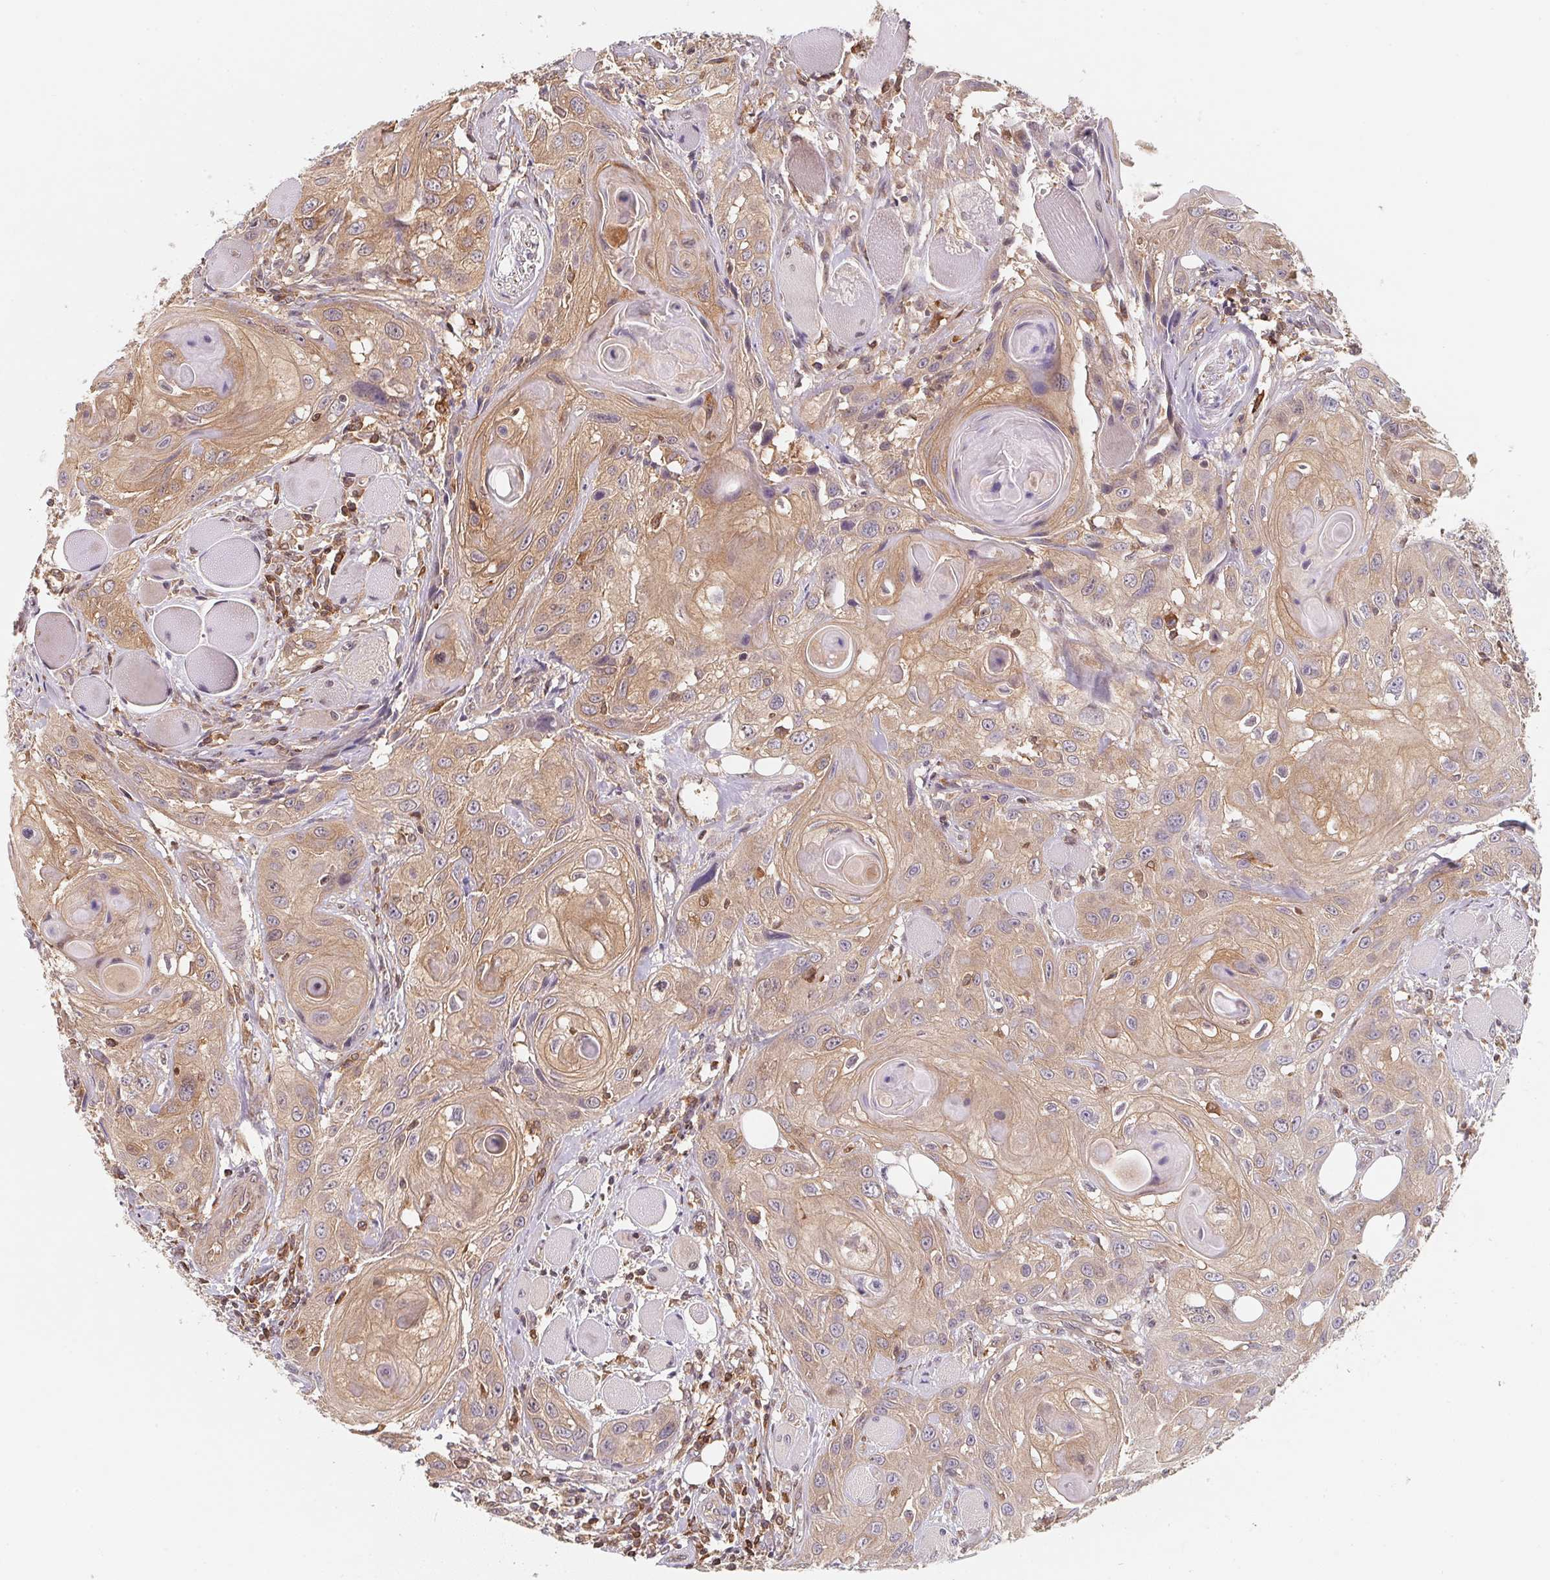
{"staining": {"intensity": "weak", "quantity": ">75%", "location": "cytoplasmic/membranous"}, "tissue": "head and neck cancer", "cell_type": "Tumor cells", "image_type": "cancer", "snomed": [{"axis": "morphology", "description": "Squamous cell carcinoma, NOS"}, {"axis": "topography", "description": "Oral tissue"}, {"axis": "topography", "description": "Head-Neck"}], "caption": "Approximately >75% of tumor cells in human squamous cell carcinoma (head and neck) show weak cytoplasmic/membranous protein expression as visualized by brown immunohistochemical staining.", "gene": "ANKRD13A", "patient": {"sex": "male", "age": 58}}